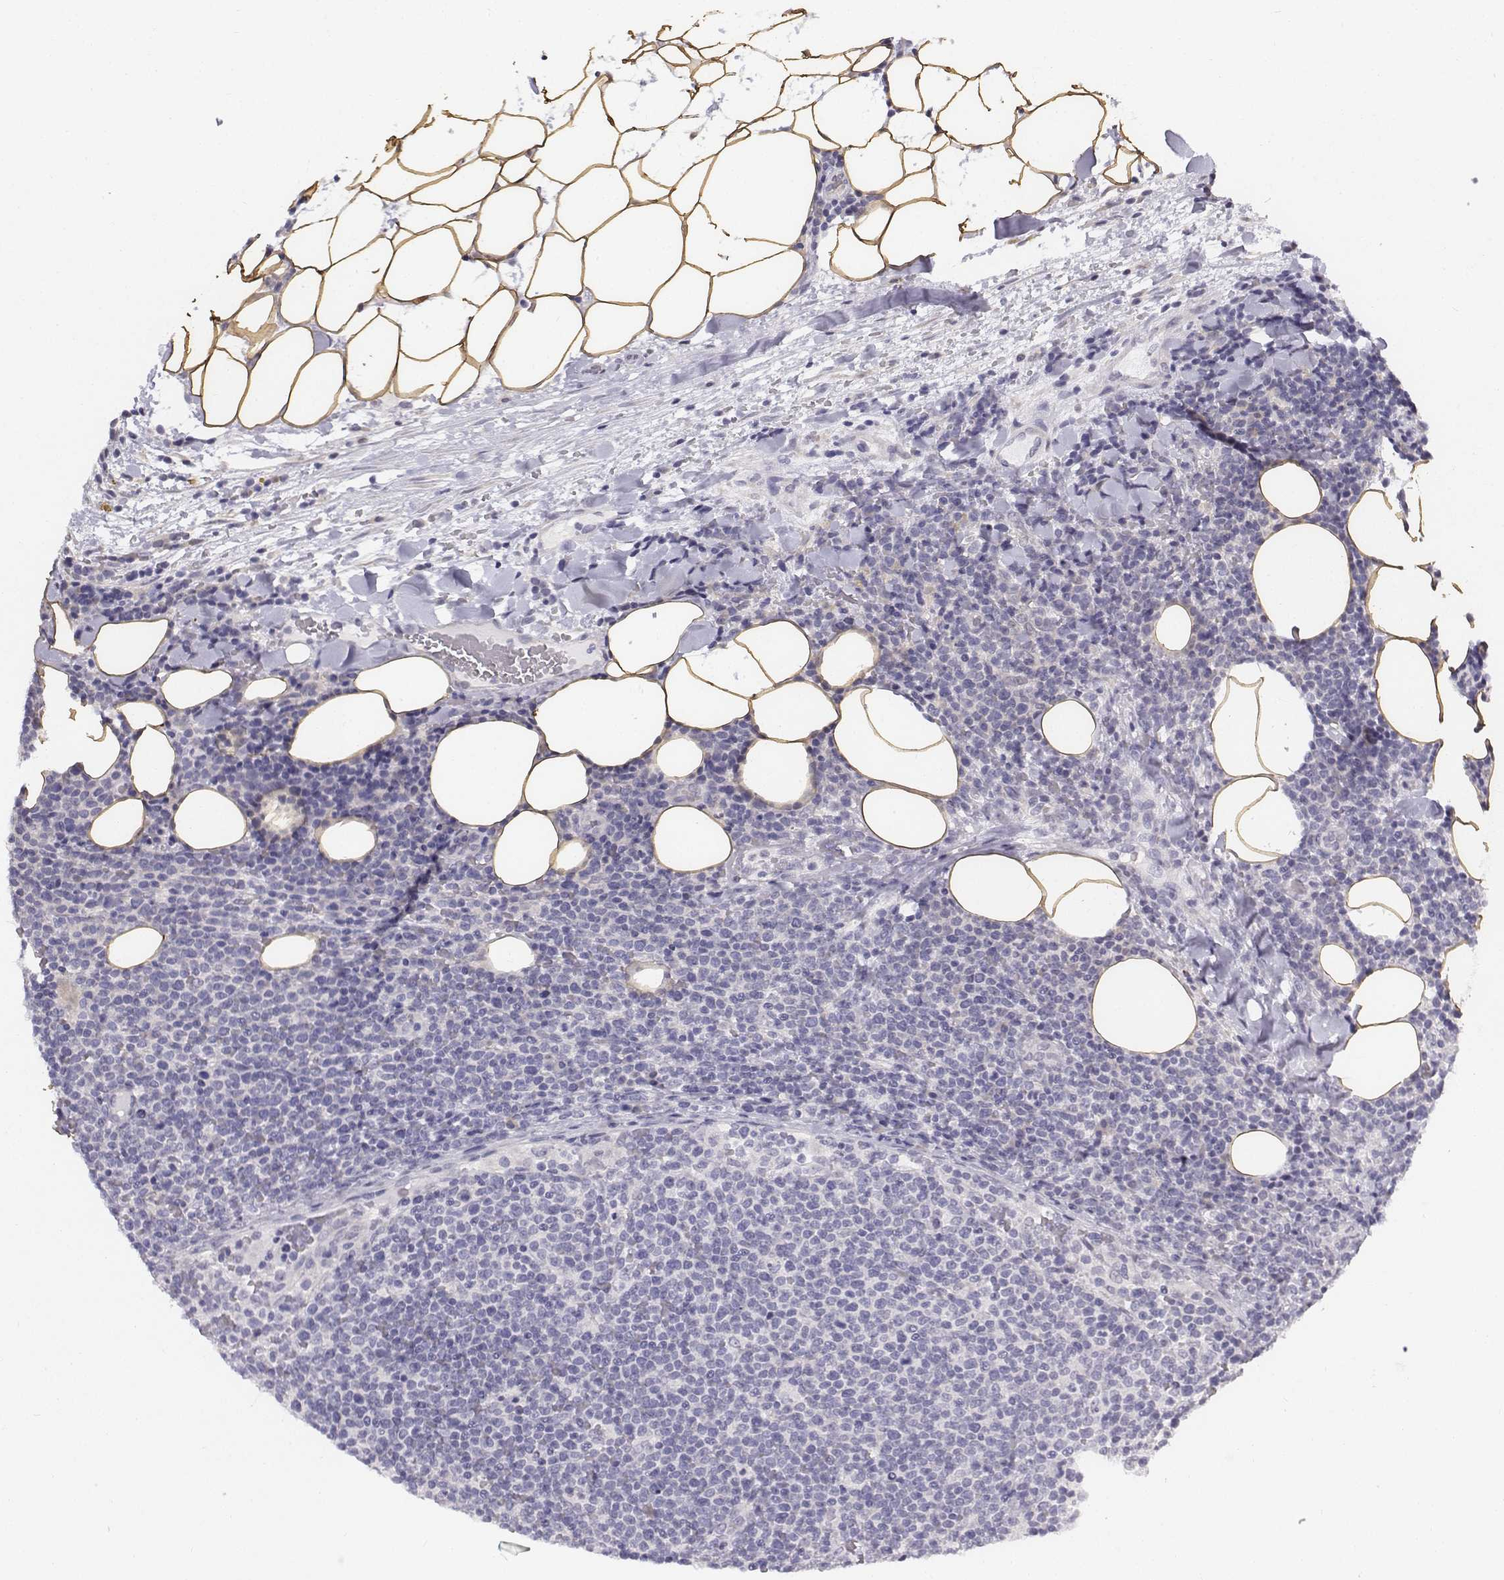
{"staining": {"intensity": "negative", "quantity": "none", "location": "none"}, "tissue": "lymphoma", "cell_type": "Tumor cells", "image_type": "cancer", "snomed": [{"axis": "morphology", "description": "Malignant lymphoma, non-Hodgkin's type, High grade"}, {"axis": "topography", "description": "Lymph node"}], "caption": "Histopathology image shows no significant protein expression in tumor cells of lymphoma.", "gene": "PENK", "patient": {"sex": "male", "age": 61}}